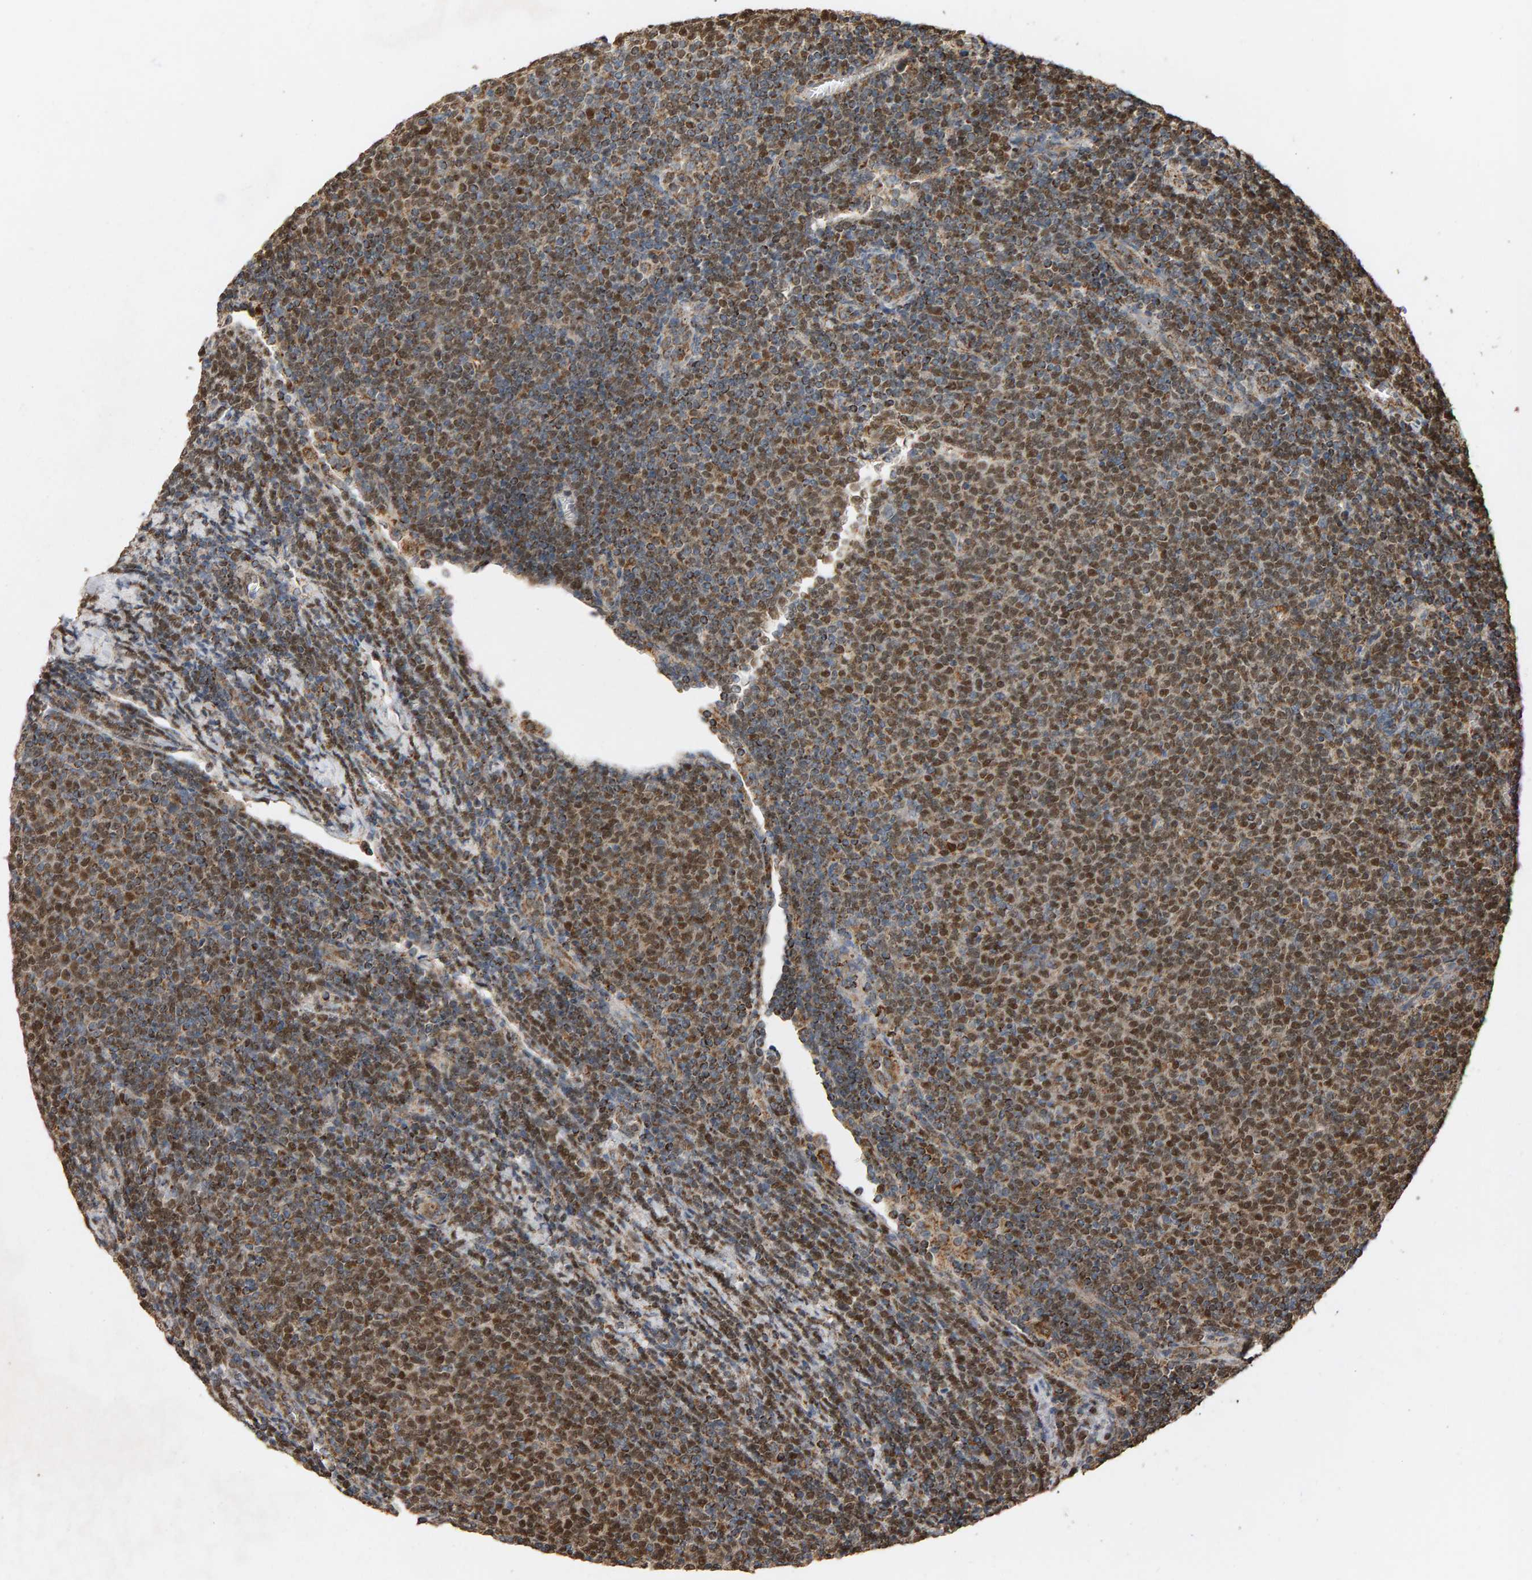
{"staining": {"intensity": "moderate", "quantity": ">75%", "location": "nuclear"}, "tissue": "lymphoma", "cell_type": "Tumor cells", "image_type": "cancer", "snomed": [{"axis": "morphology", "description": "Malignant lymphoma, non-Hodgkin's type, Low grade"}, {"axis": "topography", "description": "Lymph node"}], "caption": "Protein staining of lymphoma tissue reveals moderate nuclear expression in about >75% of tumor cells.", "gene": "GSTK1", "patient": {"sex": "male", "age": 66}}